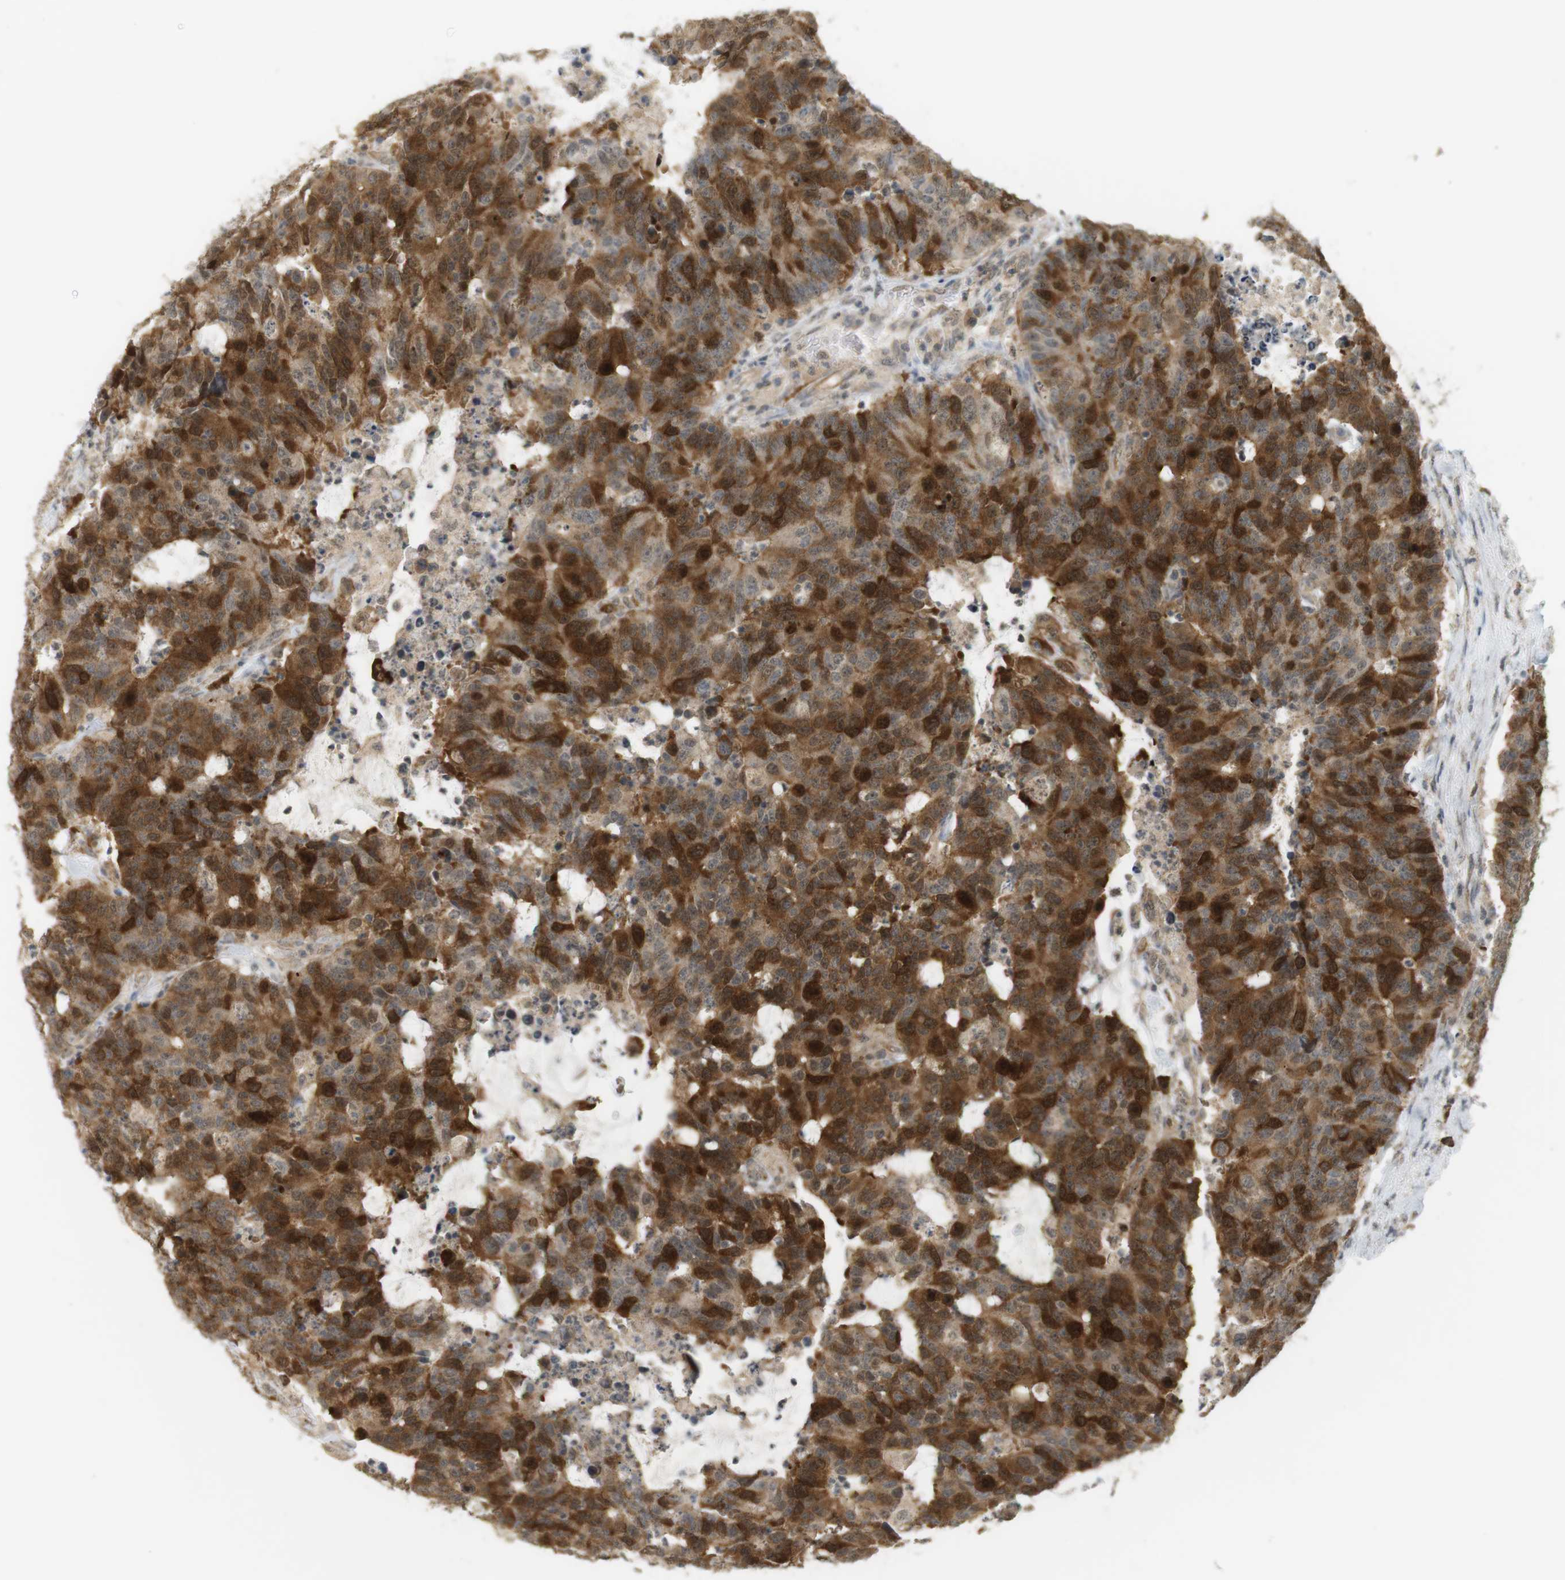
{"staining": {"intensity": "strong", "quantity": ">75%", "location": "cytoplasmic/membranous"}, "tissue": "colorectal cancer", "cell_type": "Tumor cells", "image_type": "cancer", "snomed": [{"axis": "morphology", "description": "Adenocarcinoma, NOS"}, {"axis": "topography", "description": "Colon"}], "caption": "Colorectal adenocarcinoma stained with a brown dye reveals strong cytoplasmic/membranous positive staining in approximately >75% of tumor cells.", "gene": "TTK", "patient": {"sex": "female", "age": 86}}